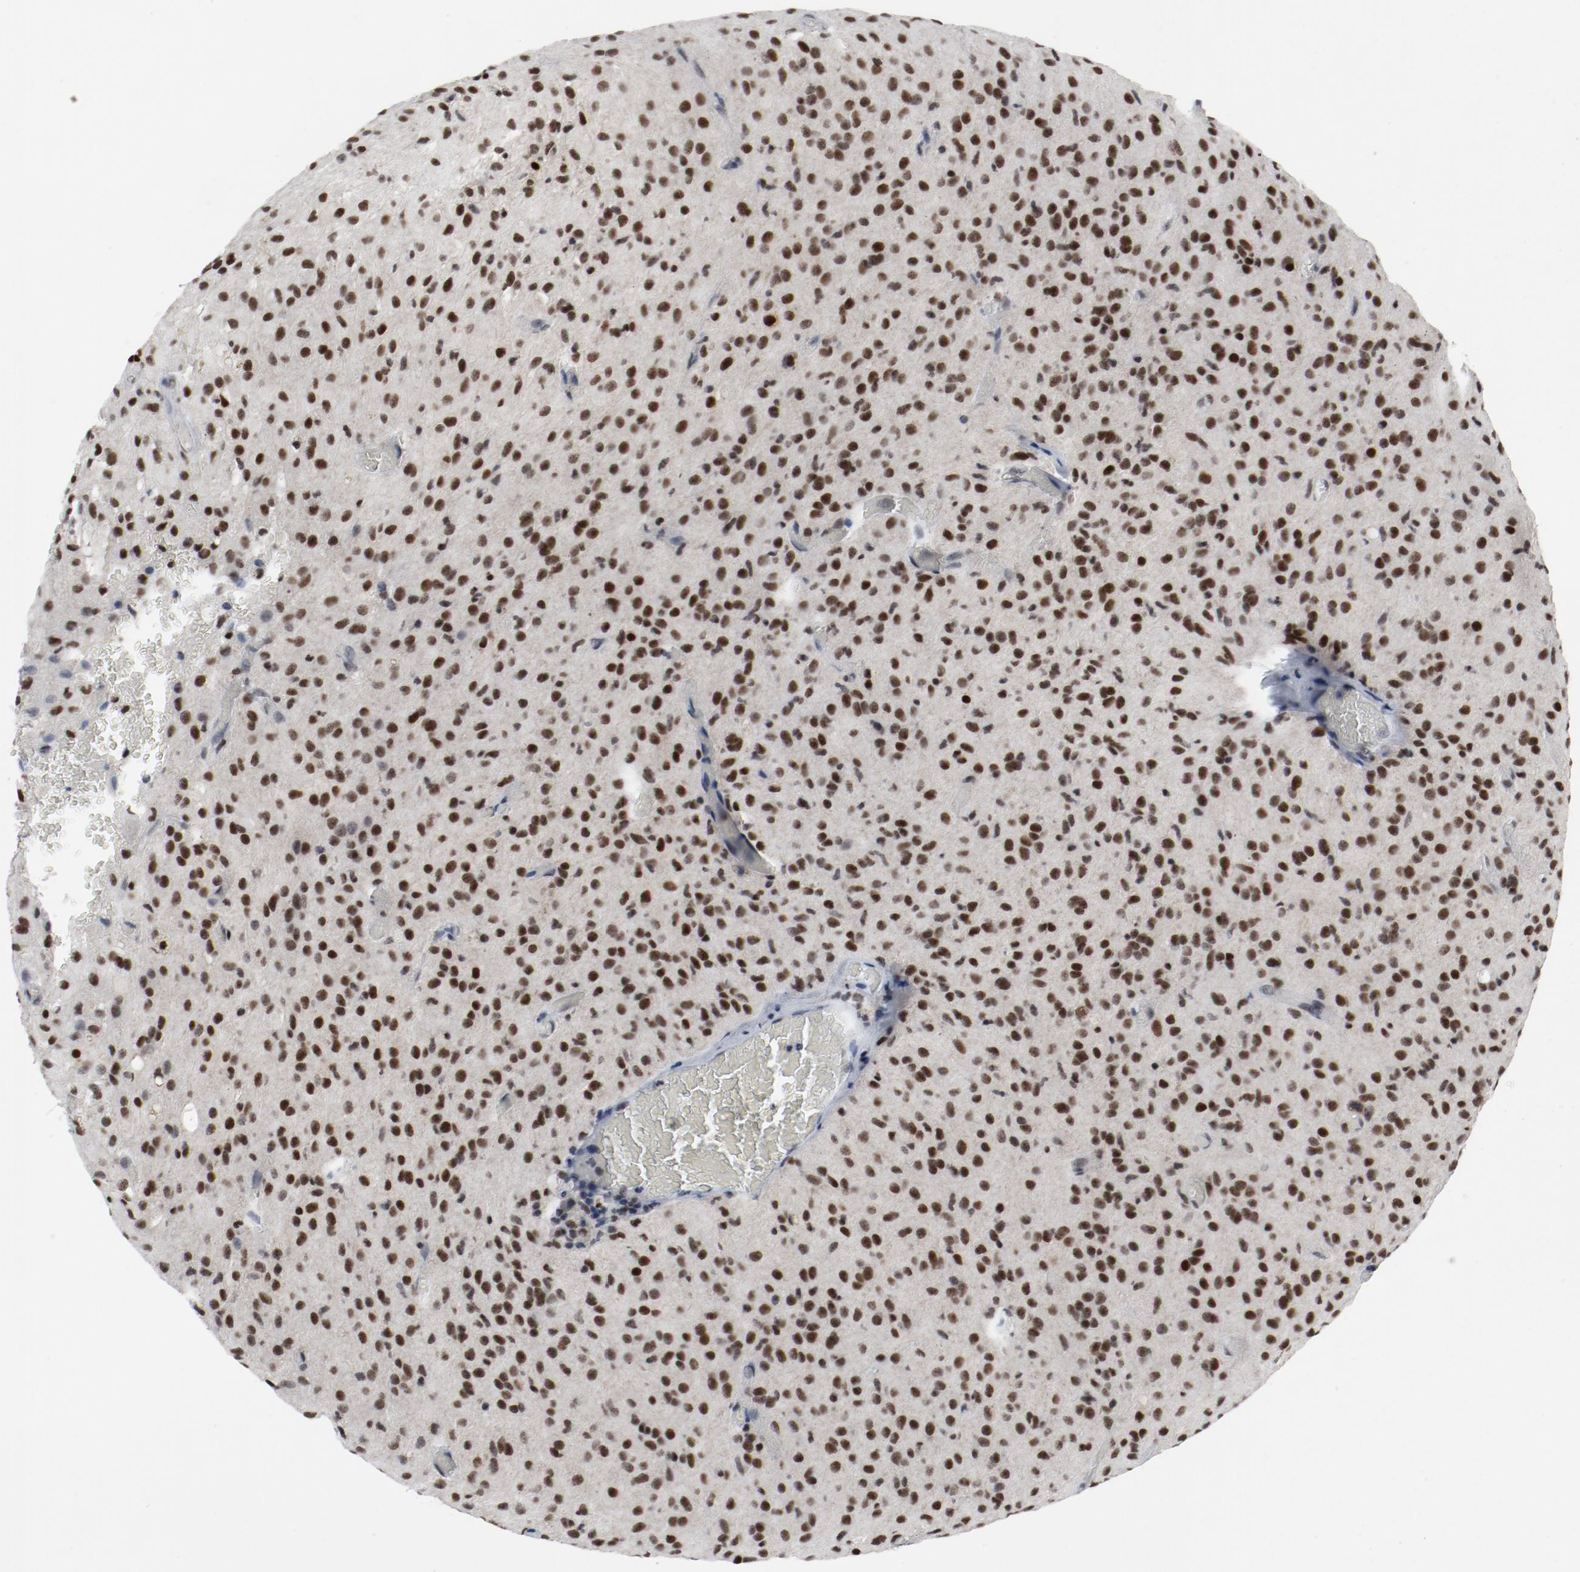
{"staining": {"intensity": "strong", "quantity": ">75%", "location": "nuclear"}, "tissue": "glioma", "cell_type": "Tumor cells", "image_type": "cancer", "snomed": [{"axis": "morphology", "description": "Glioma, malignant, High grade"}, {"axis": "topography", "description": "Brain"}], "caption": "A photomicrograph of glioma stained for a protein demonstrates strong nuclear brown staining in tumor cells.", "gene": "JMJD6", "patient": {"sex": "female", "age": 59}}